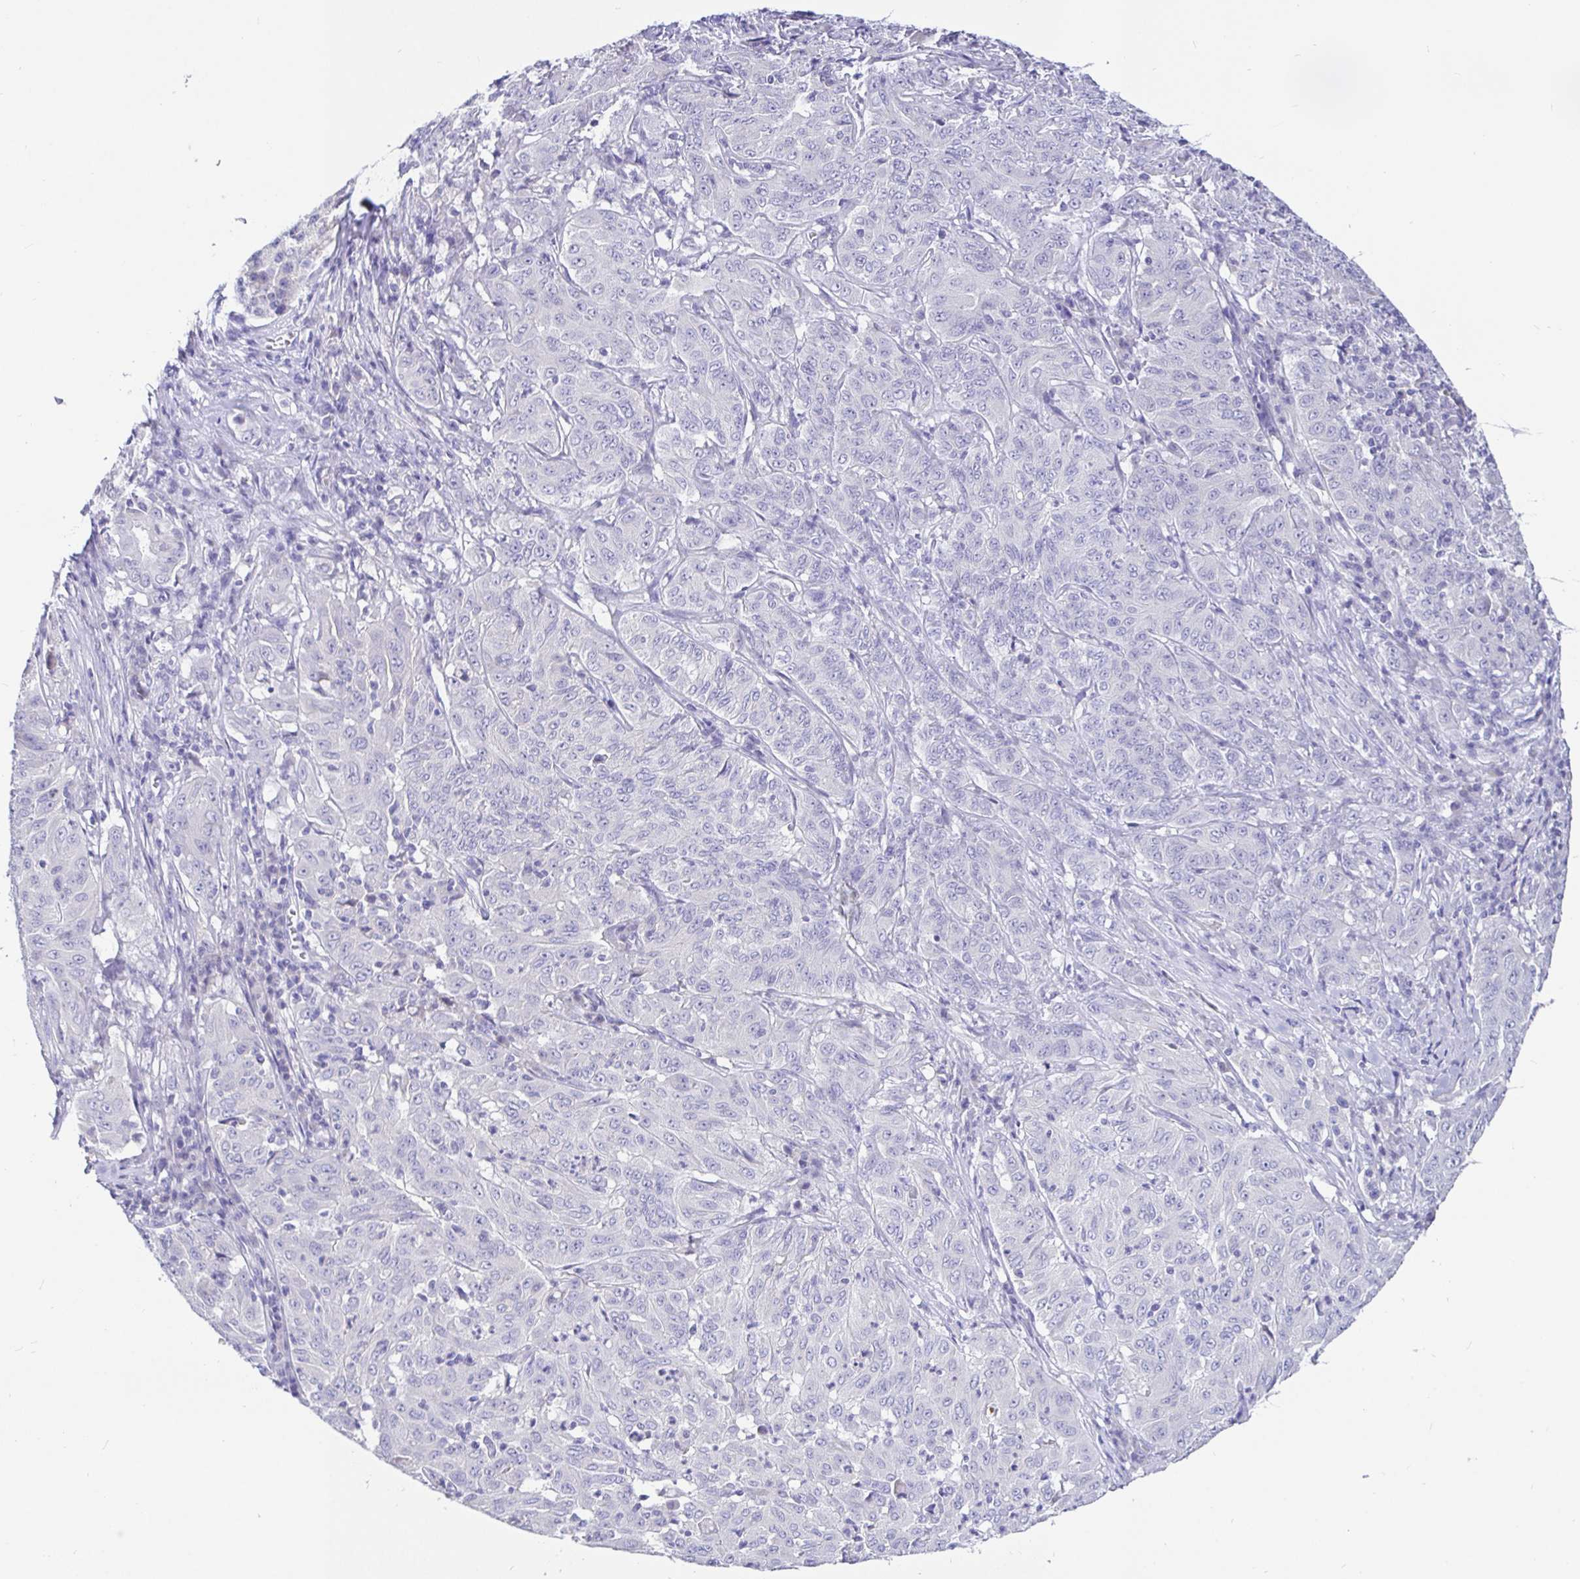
{"staining": {"intensity": "negative", "quantity": "none", "location": "none"}, "tissue": "pancreatic cancer", "cell_type": "Tumor cells", "image_type": "cancer", "snomed": [{"axis": "morphology", "description": "Adenocarcinoma, NOS"}, {"axis": "topography", "description": "Pancreas"}], "caption": "The photomicrograph demonstrates no significant positivity in tumor cells of adenocarcinoma (pancreatic).", "gene": "TPTE", "patient": {"sex": "male", "age": 63}}